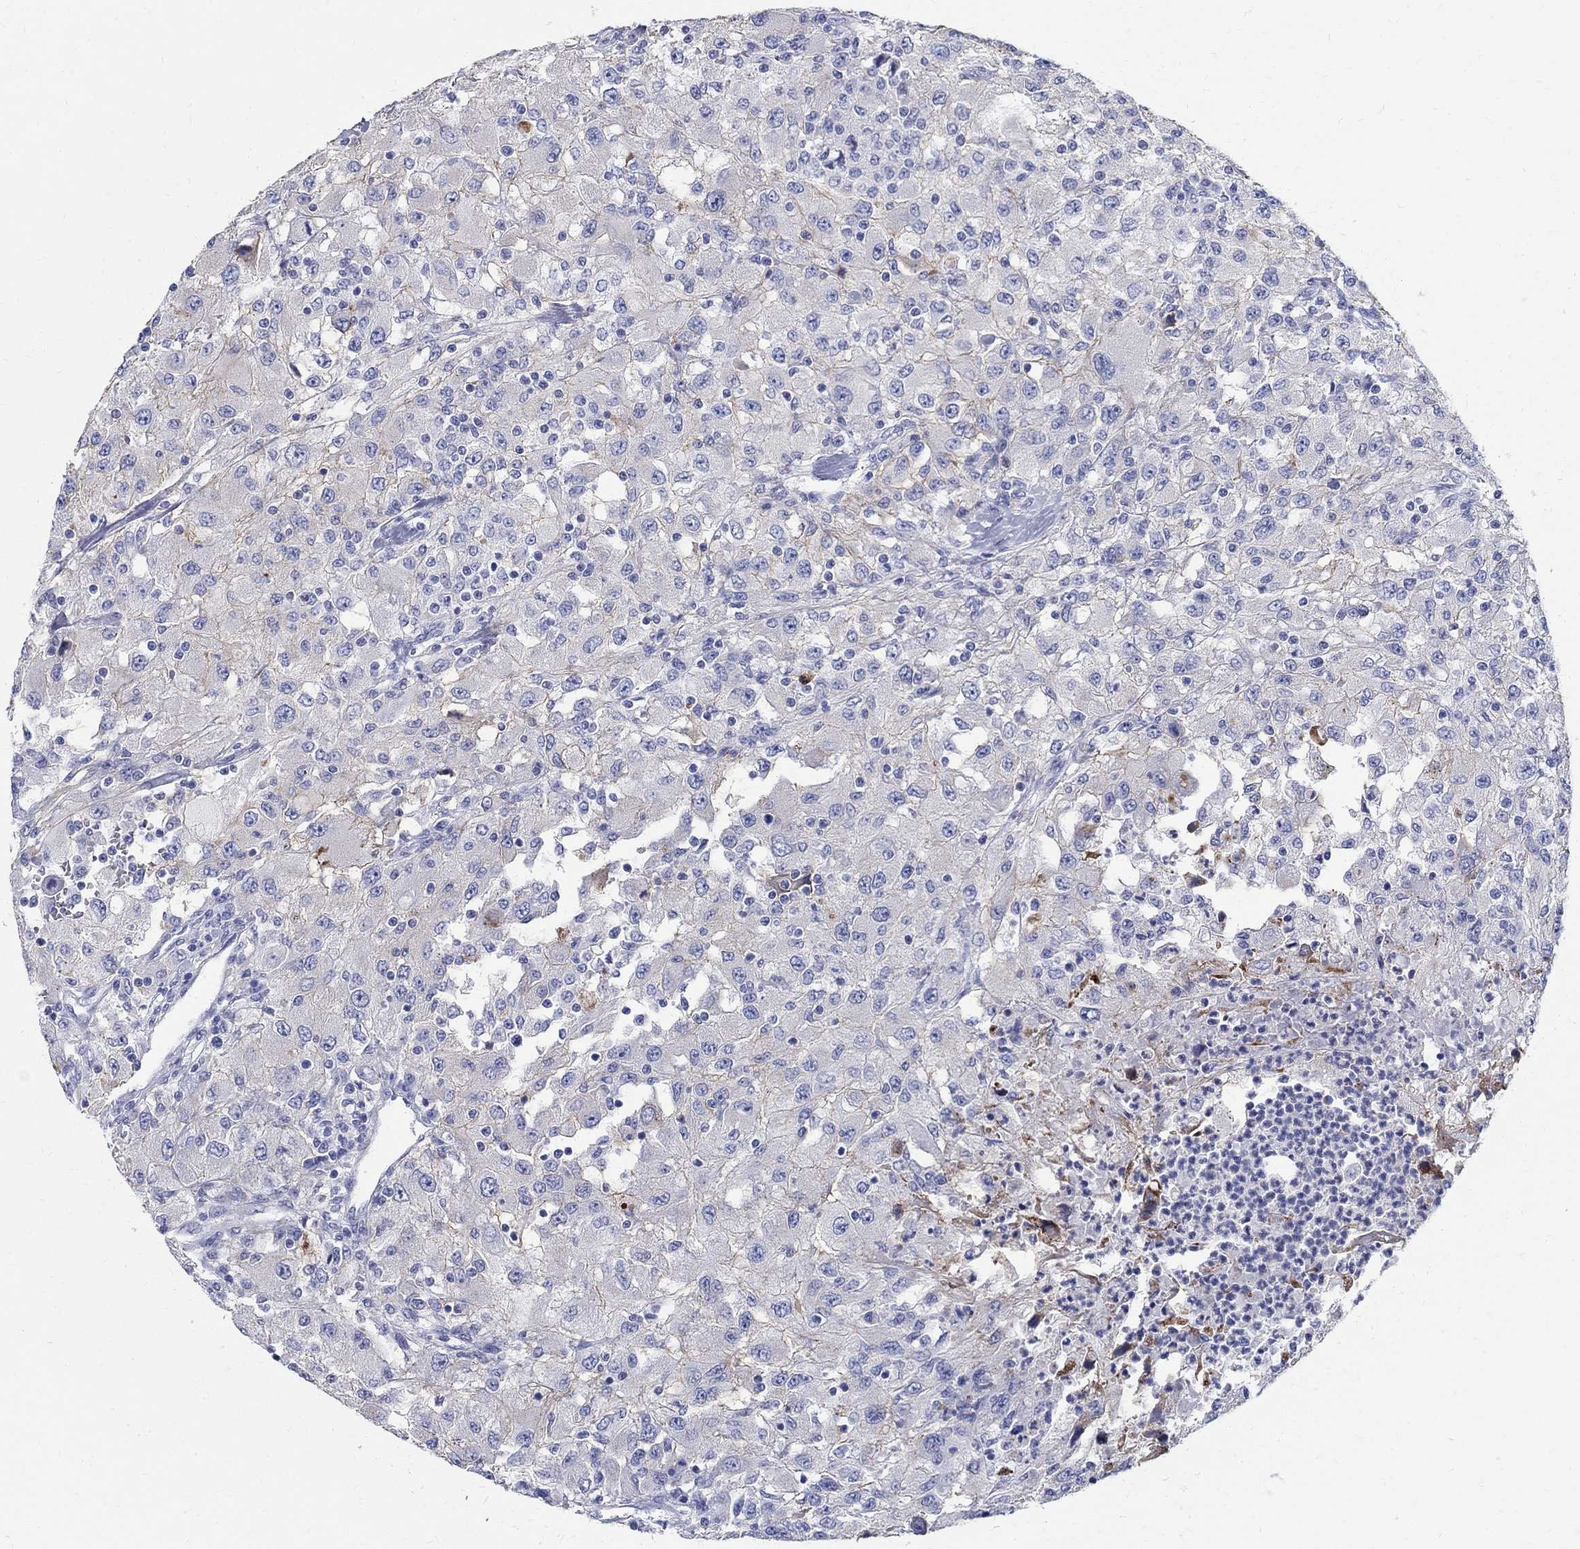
{"staining": {"intensity": "negative", "quantity": "none", "location": "none"}, "tissue": "renal cancer", "cell_type": "Tumor cells", "image_type": "cancer", "snomed": [{"axis": "morphology", "description": "Adenocarcinoma, NOS"}, {"axis": "topography", "description": "Kidney"}], "caption": "IHC image of human renal cancer stained for a protein (brown), which displays no expression in tumor cells.", "gene": "SOX2", "patient": {"sex": "female", "age": 67}}